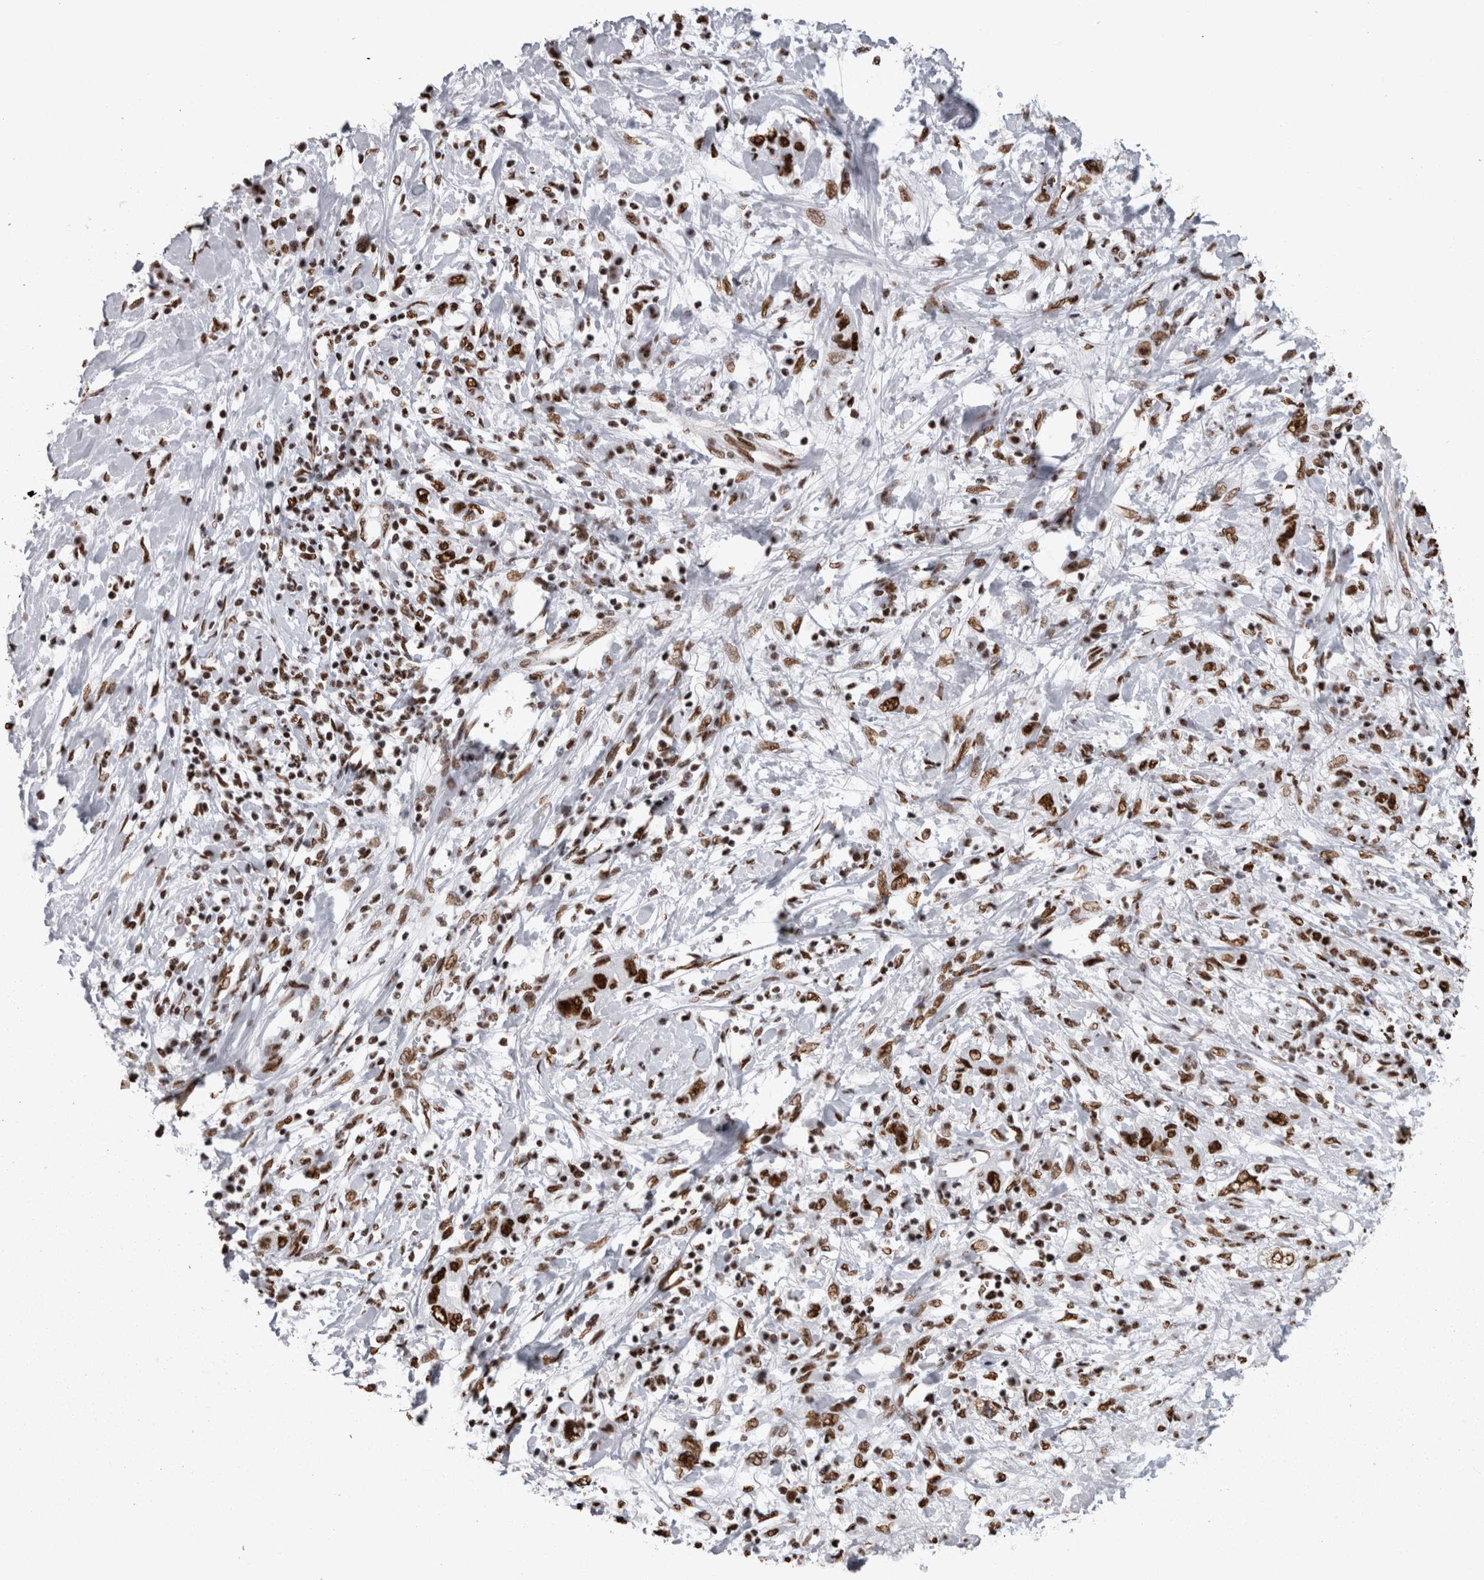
{"staining": {"intensity": "strong", "quantity": ">75%", "location": "nuclear"}, "tissue": "pancreatic cancer", "cell_type": "Tumor cells", "image_type": "cancer", "snomed": [{"axis": "morphology", "description": "Adenocarcinoma, NOS"}, {"axis": "topography", "description": "Pancreas"}], "caption": "A high-resolution image shows immunohistochemistry (IHC) staining of pancreatic cancer (adenocarcinoma), which reveals strong nuclear positivity in about >75% of tumor cells. Nuclei are stained in blue.", "gene": "HNRNPM", "patient": {"sex": "female", "age": 73}}